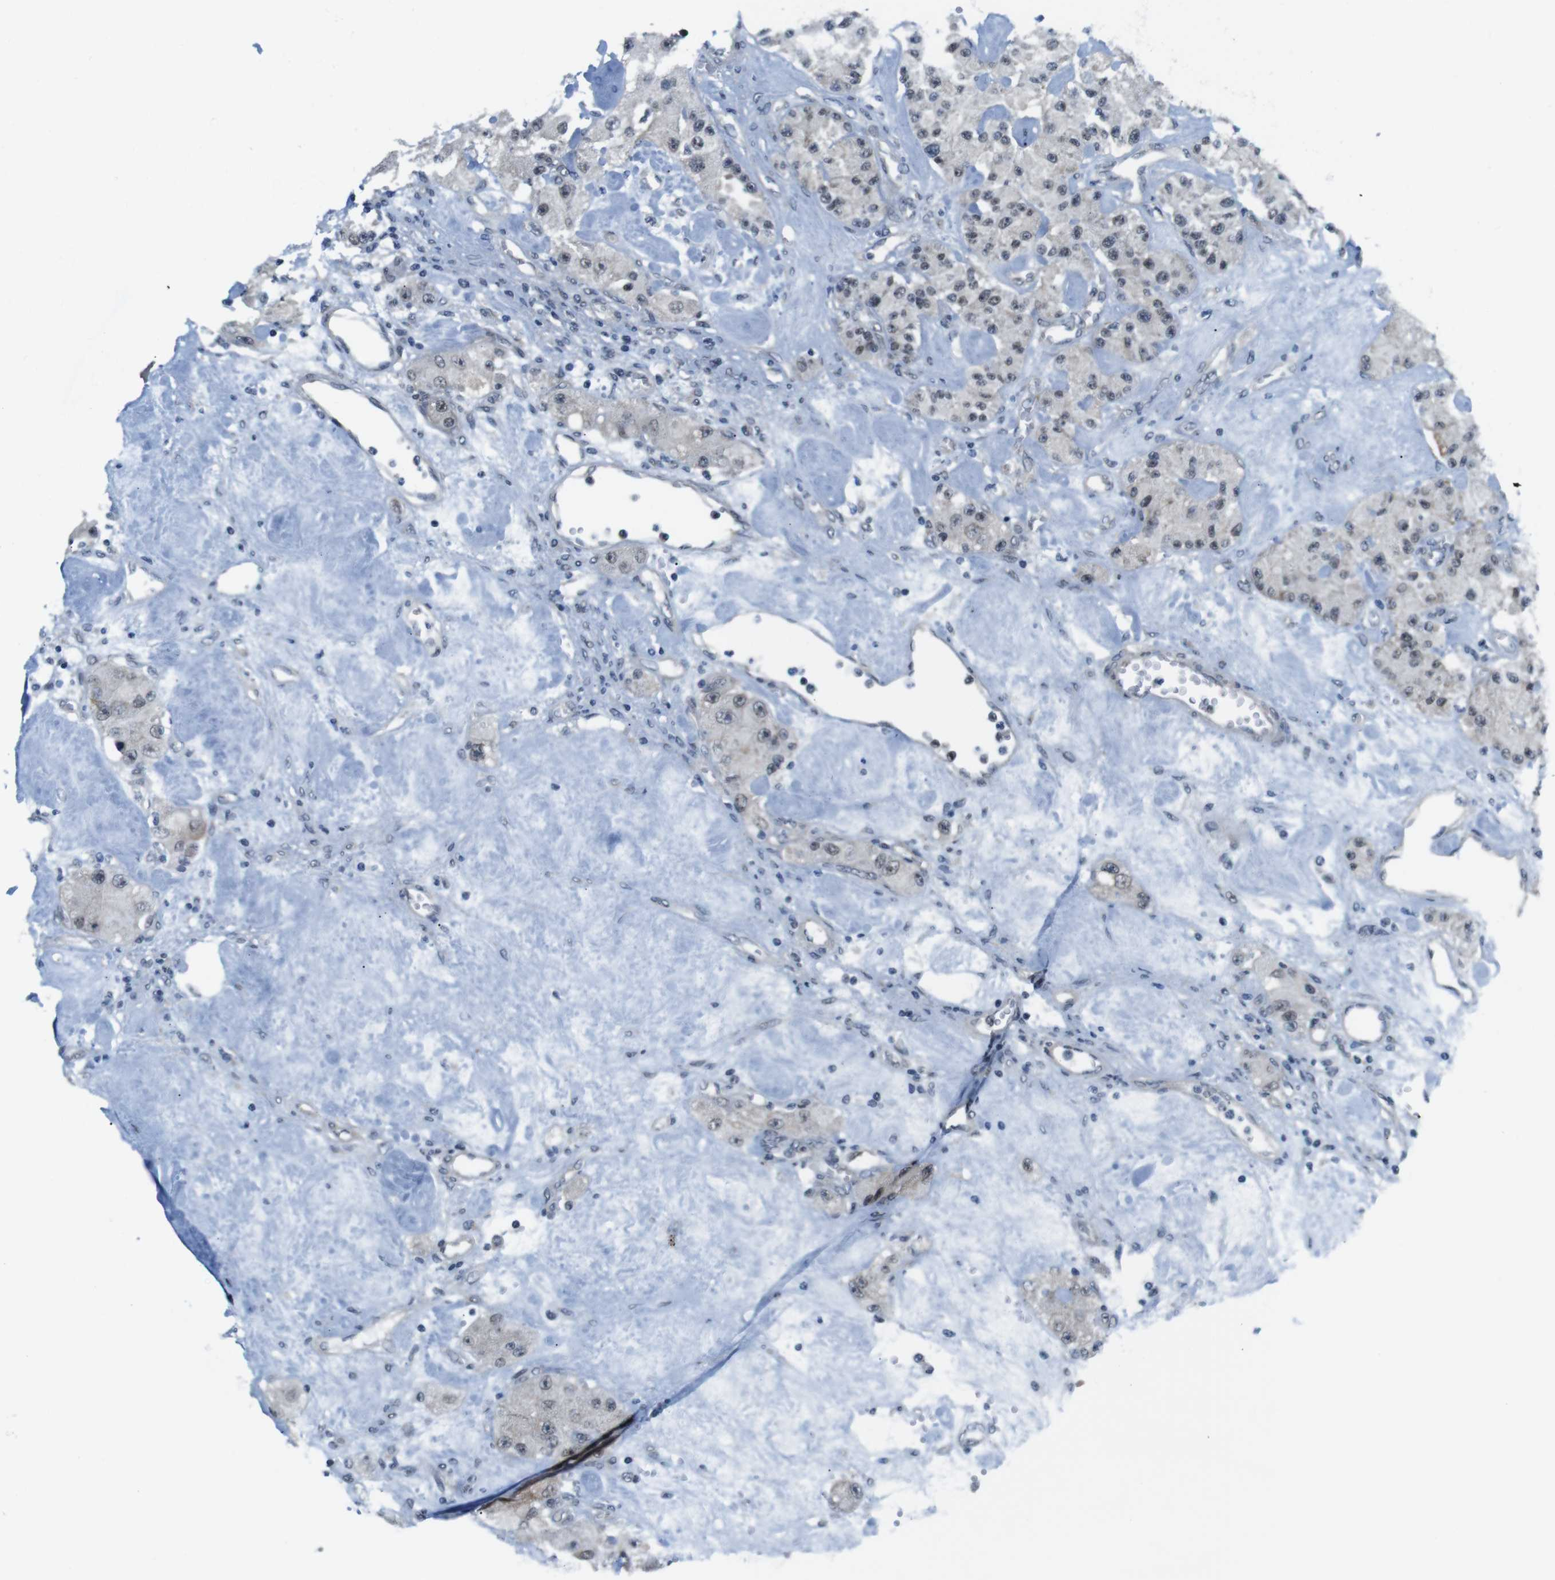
{"staining": {"intensity": "weak", "quantity": "<25%", "location": "cytoplasmic/membranous"}, "tissue": "carcinoid", "cell_type": "Tumor cells", "image_type": "cancer", "snomed": [{"axis": "morphology", "description": "Carcinoid, malignant, NOS"}, {"axis": "topography", "description": "Pancreas"}], "caption": "Tumor cells show no significant protein expression in carcinoid.", "gene": "SMCO2", "patient": {"sex": "male", "age": 41}}